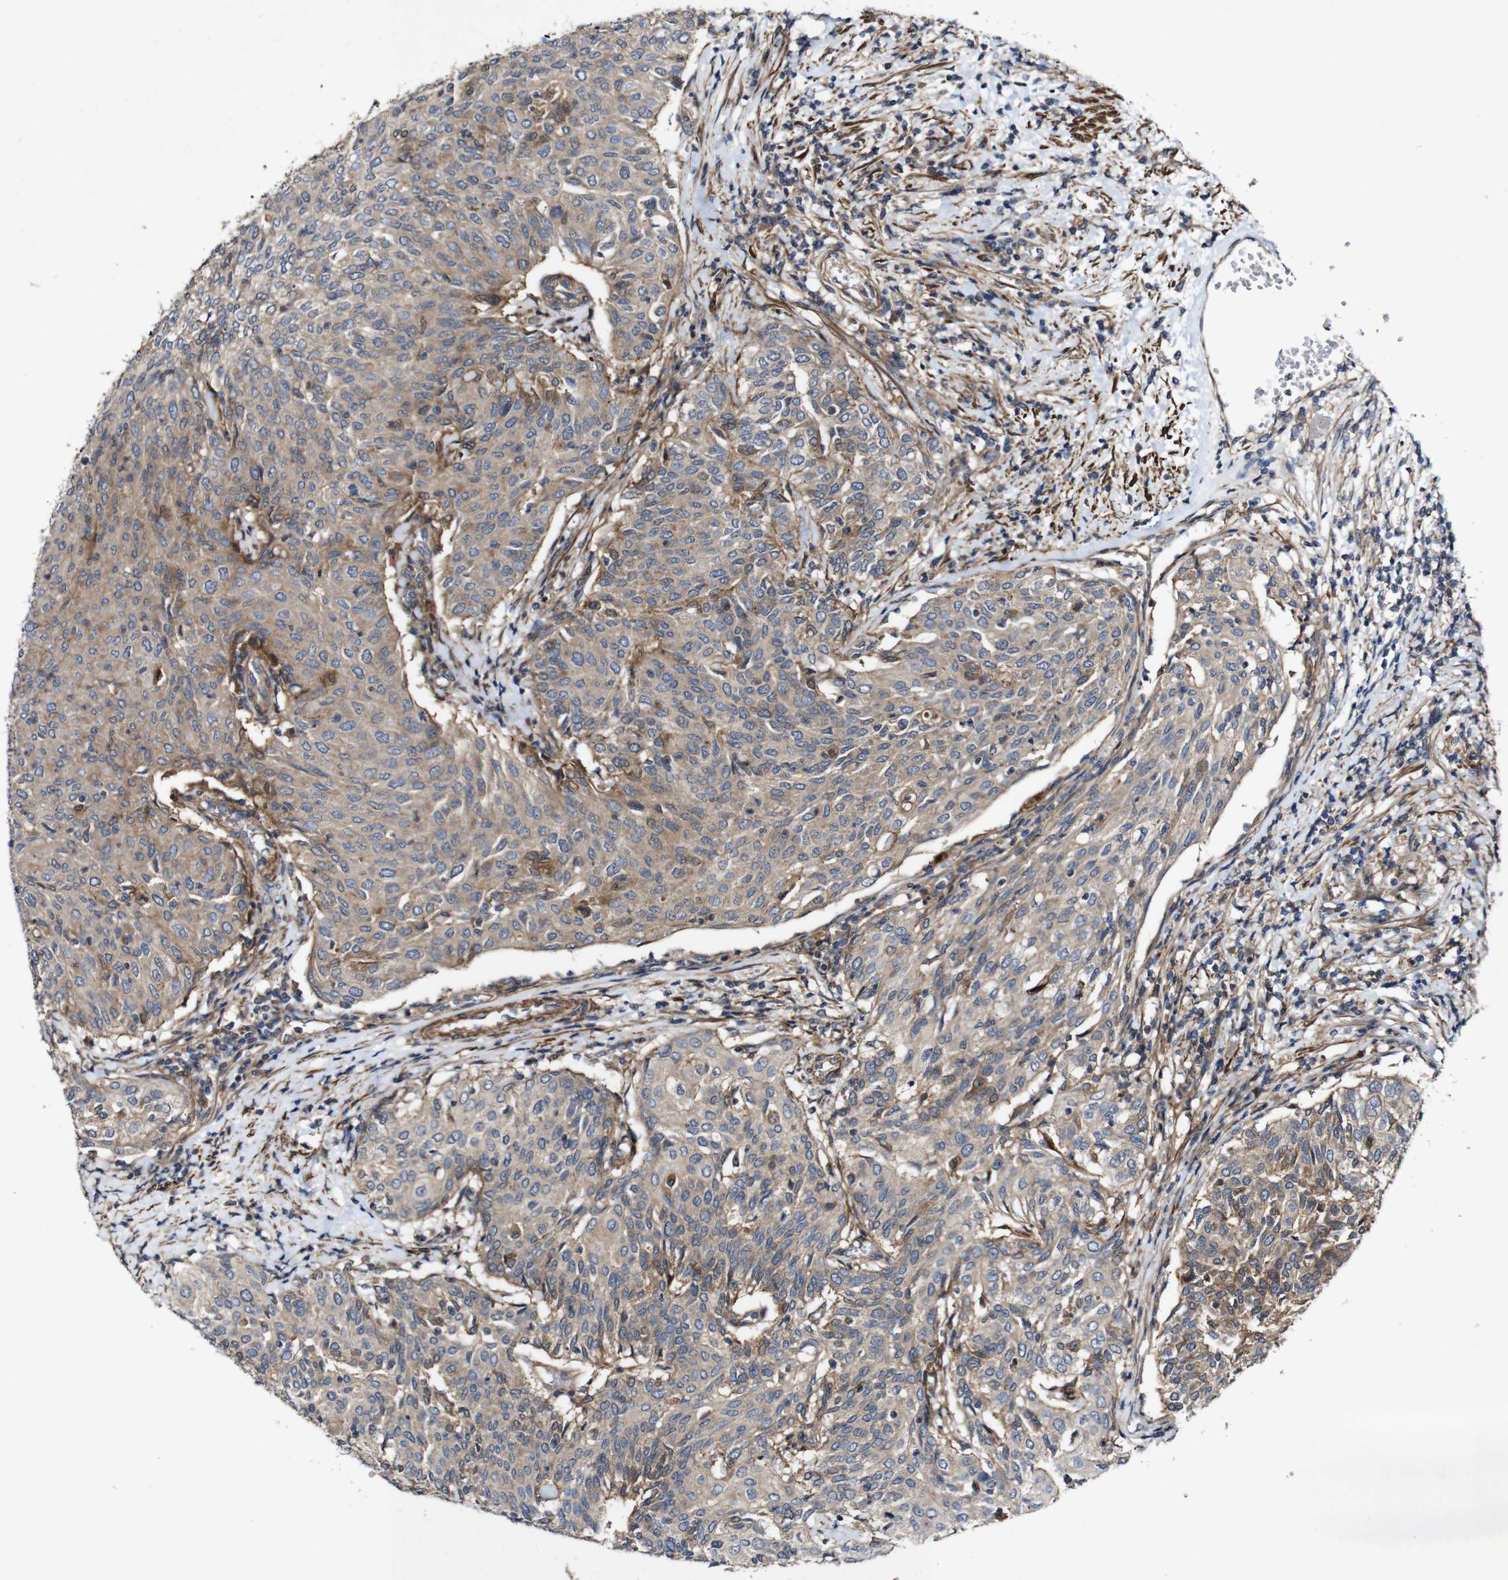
{"staining": {"intensity": "weak", "quantity": "25%-75%", "location": "cytoplasmic/membranous"}, "tissue": "urothelial cancer", "cell_type": "Tumor cells", "image_type": "cancer", "snomed": [{"axis": "morphology", "description": "Urothelial carcinoma, Low grade"}, {"axis": "topography", "description": "Urinary bladder"}], "caption": "Protein expression by immunohistochemistry (IHC) demonstrates weak cytoplasmic/membranous staining in approximately 25%-75% of tumor cells in urothelial cancer. Ihc stains the protein of interest in brown and the nuclei are stained blue.", "gene": "GSDME", "patient": {"sex": "female", "age": 79}}